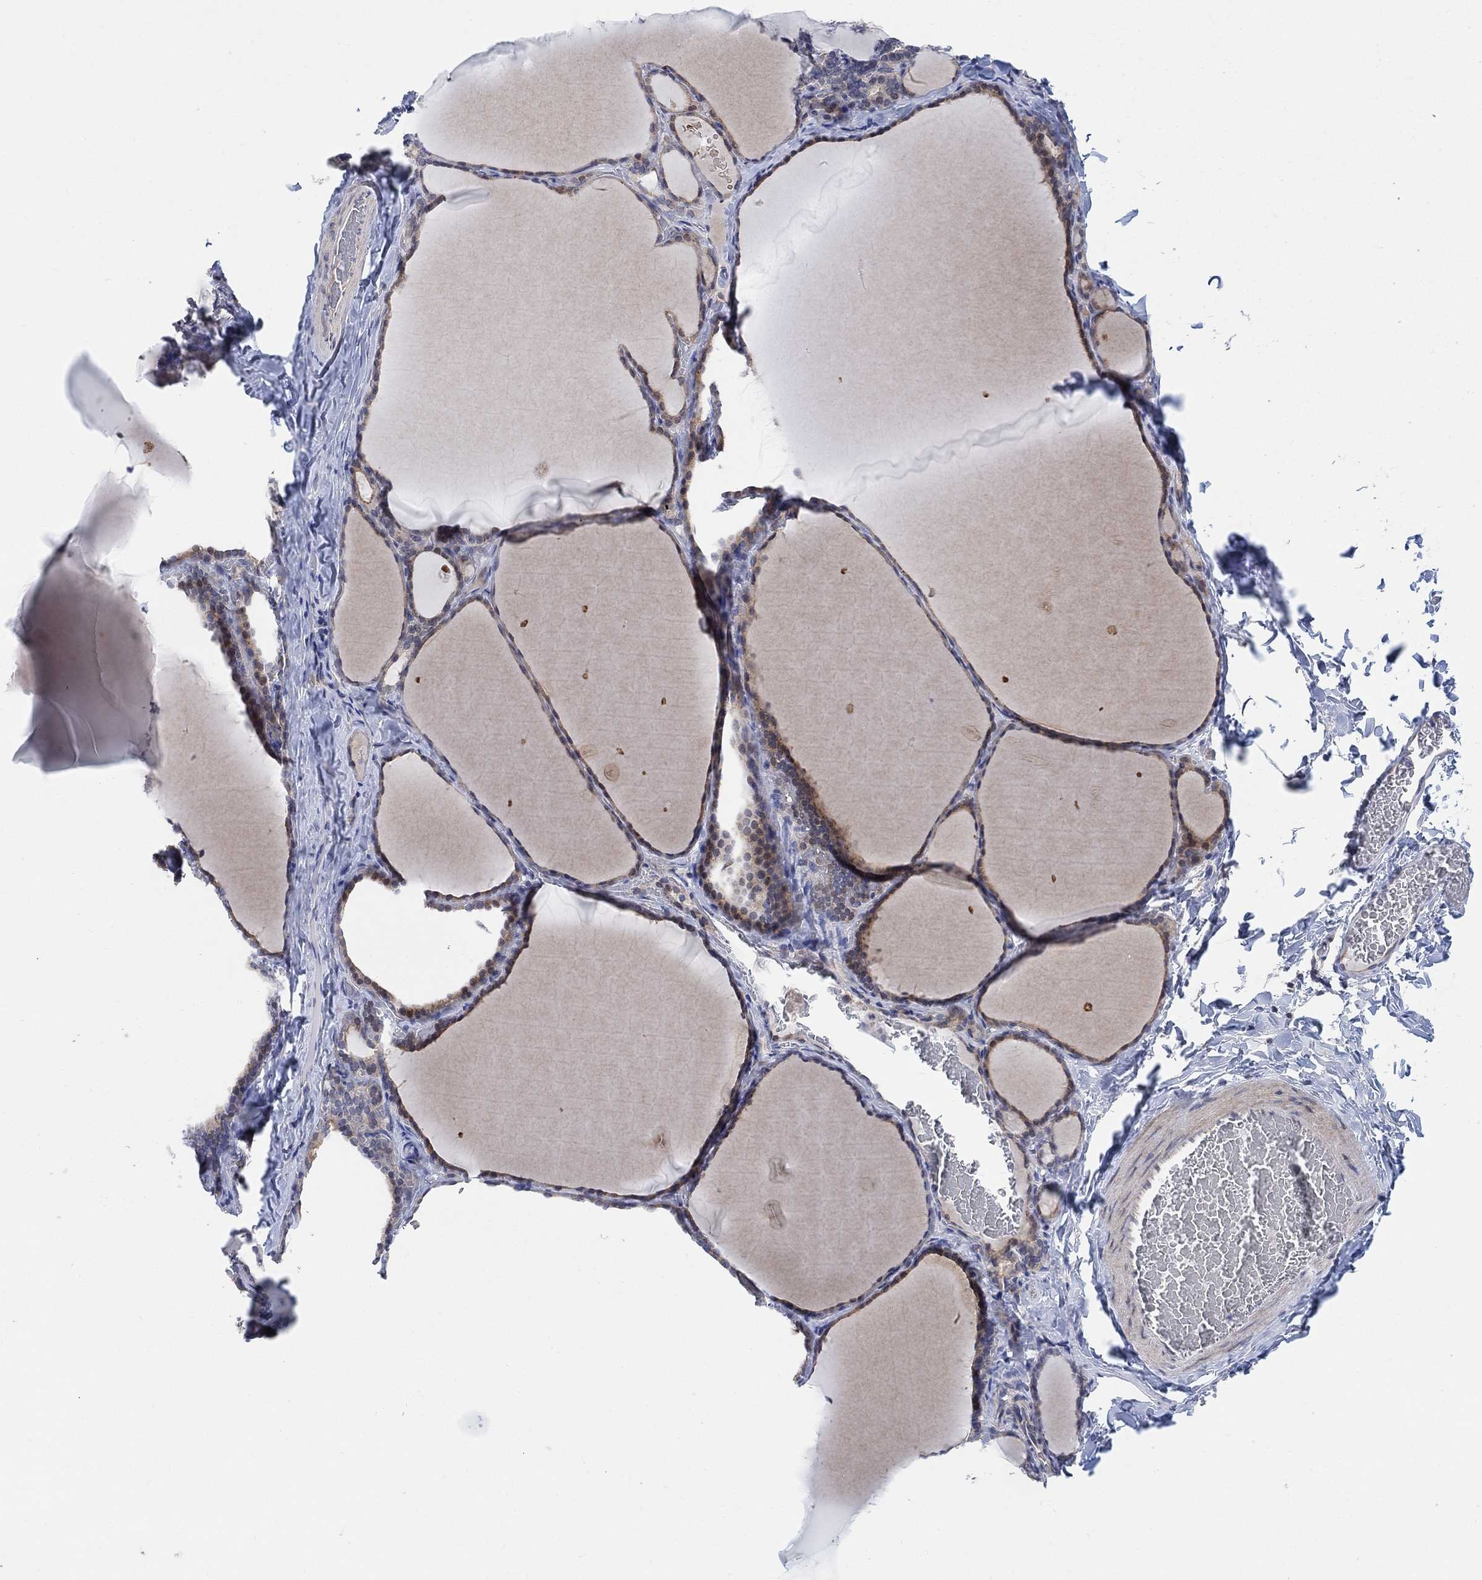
{"staining": {"intensity": "weak", "quantity": "25%-75%", "location": "cytoplasmic/membranous"}, "tissue": "thyroid gland", "cell_type": "Glandular cells", "image_type": "normal", "snomed": [{"axis": "morphology", "description": "Normal tissue, NOS"}, {"axis": "morphology", "description": "Hyperplasia, NOS"}, {"axis": "topography", "description": "Thyroid gland"}], "caption": "Glandular cells show low levels of weak cytoplasmic/membranous staining in about 25%-75% of cells in normal human thyroid gland. (DAB (3,3'-diaminobenzidine) IHC, brown staining for protein, blue staining for nuclei).", "gene": "CNTF", "patient": {"sex": "female", "age": 27}}